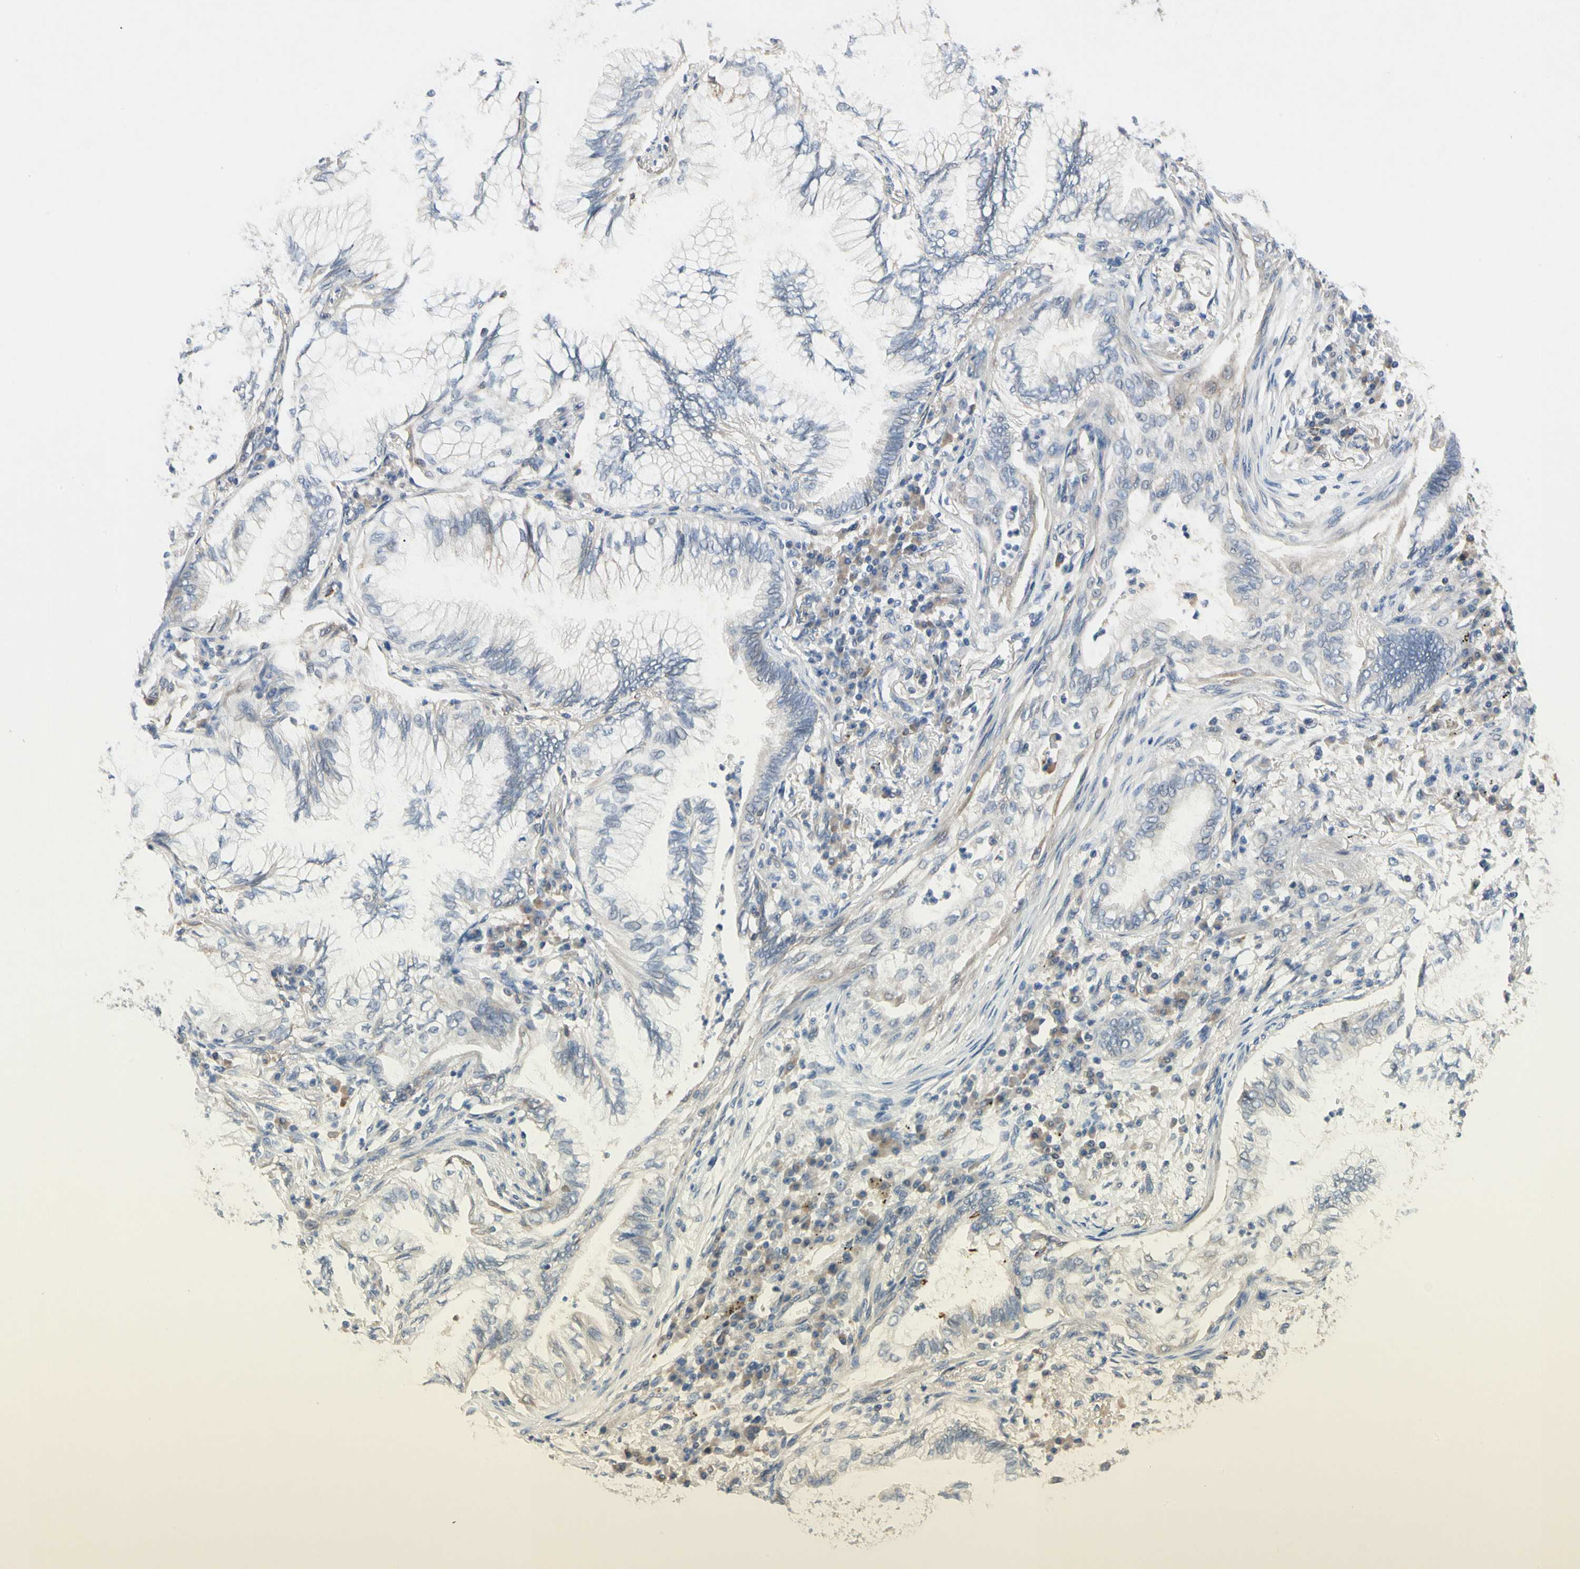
{"staining": {"intensity": "negative", "quantity": "none", "location": "none"}, "tissue": "lung cancer", "cell_type": "Tumor cells", "image_type": "cancer", "snomed": [{"axis": "morphology", "description": "Normal tissue, NOS"}, {"axis": "morphology", "description": "Adenocarcinoma, NOS"}, {"axis": "topography", "description": "Bronchus"}, {"axis": "topography", "description": "Lung"}], "caption": "Lung cancer (adenocarcinoma) stained for a protein using immunohistochemistry demonstrates no staining tumor cells.", "gene": "GAS6", "patient": {"sex": "female", "age": 70}}